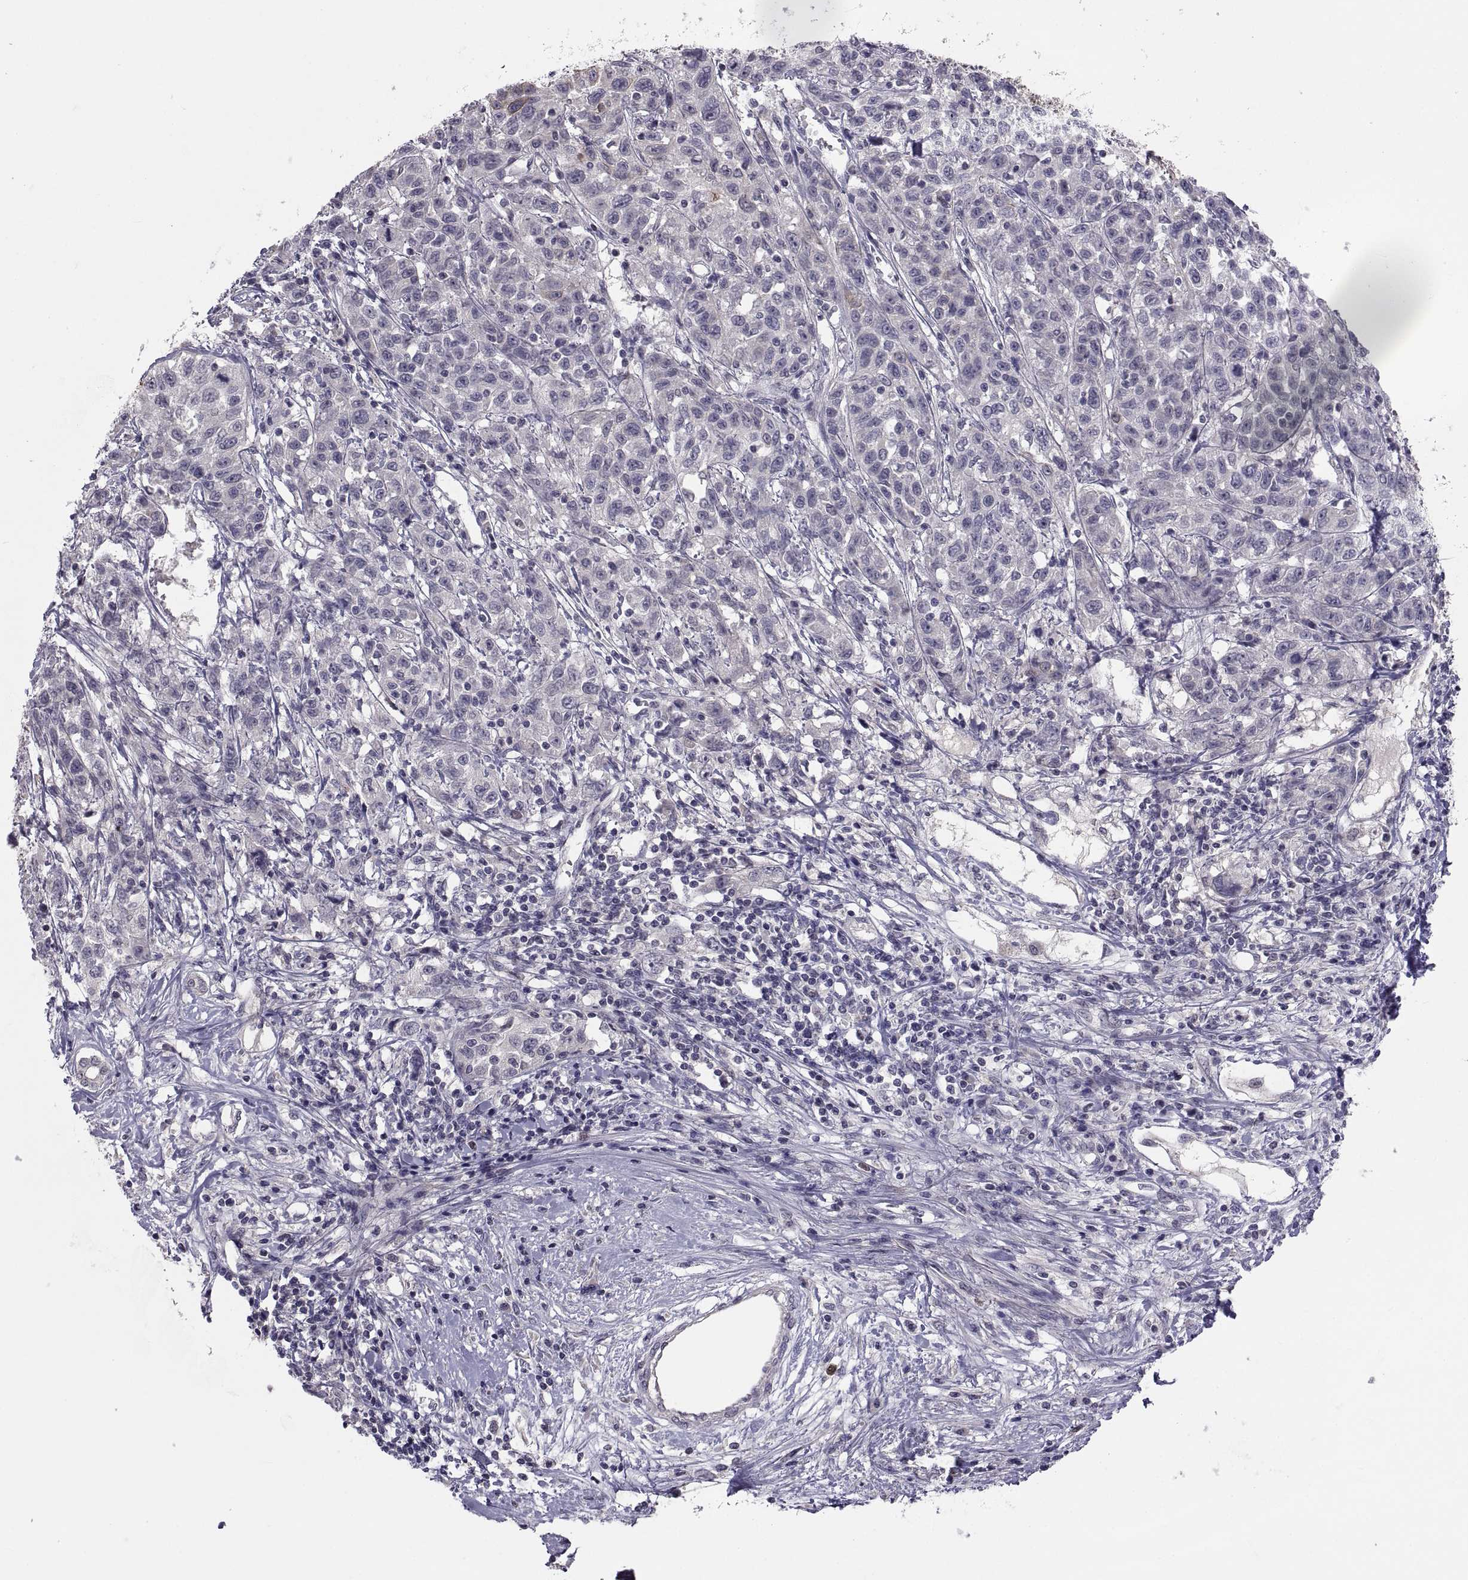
{"staining": {"intensity": "negative", "quantity": "none", "location": "none"}, "tissue": "liver cancer", "cell_type": "Tumor cells", "image_type": "cancer", "snomed": [{"axis": "morphology", "description": "Adenocarcinoma, NOS"}, {"axis": "morphology", "description": "Cholangiocarcinoma"}, {"axis": "topography", "description": "Liver"}], "caption": "This is an immunohistochemistry (IHC) histopathology image of liver cancer. There is no positivity in tumor cells.", "gene": "NPTX2", "patient": {"sex": "male", "age": 64}}